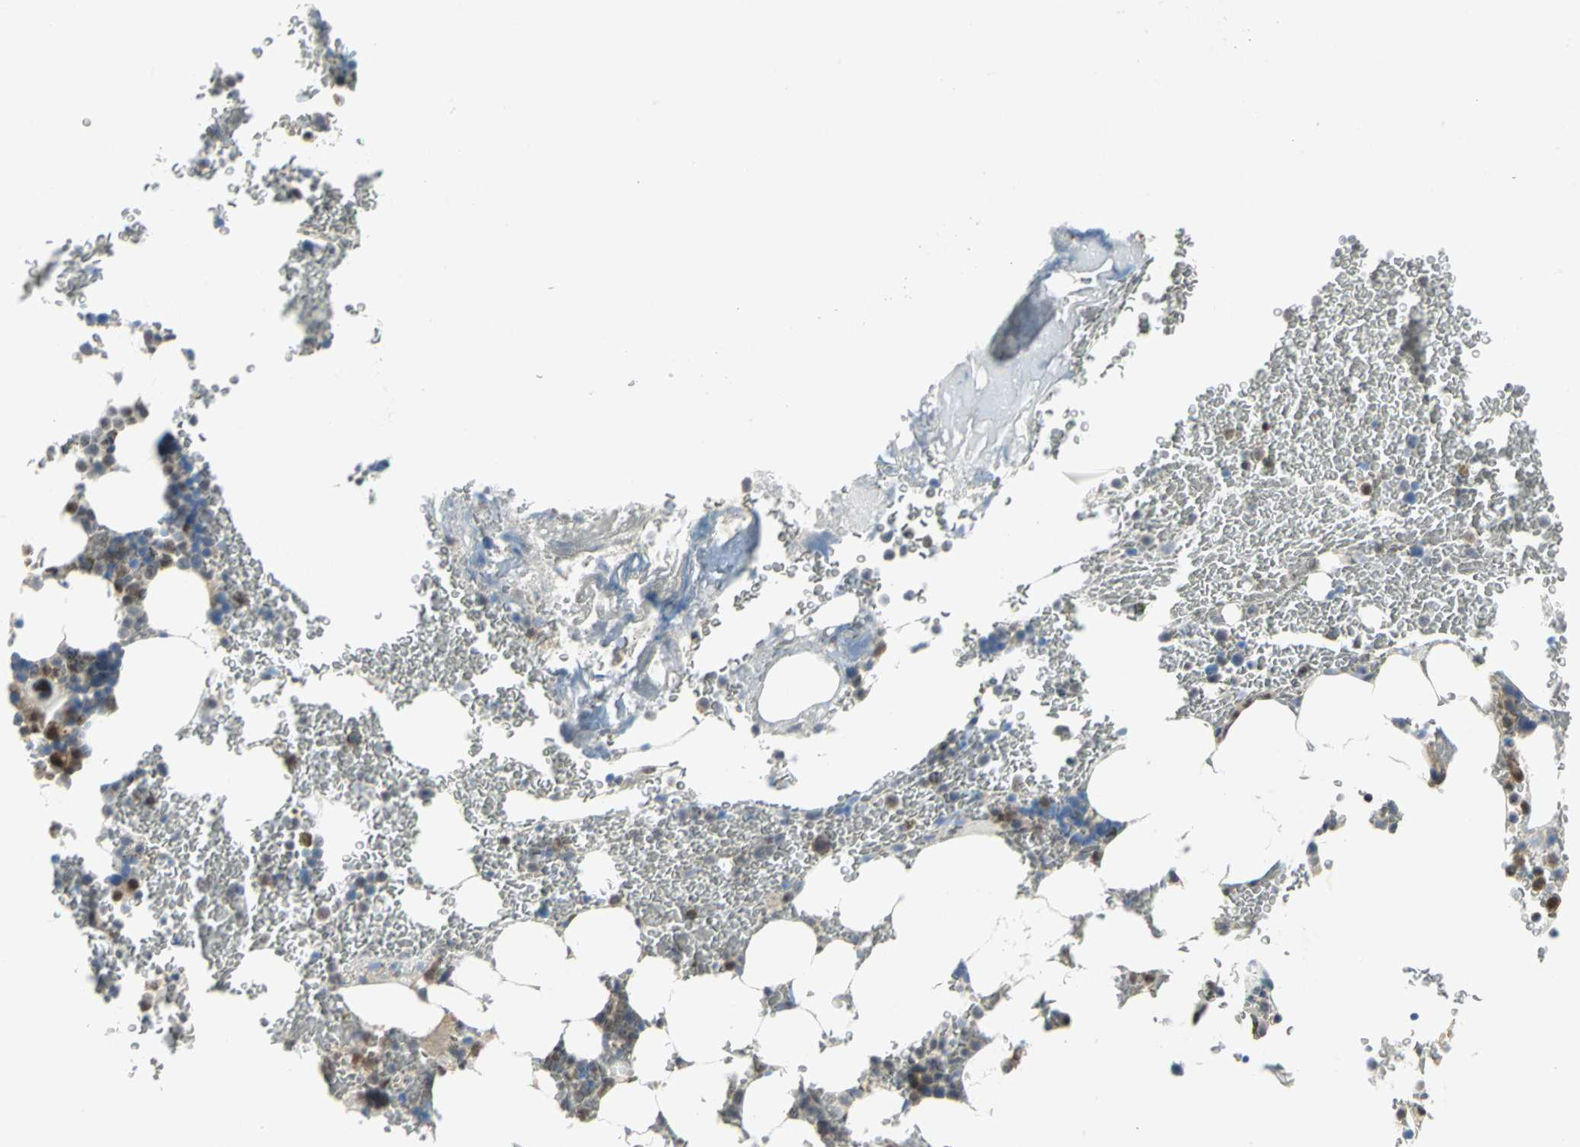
{"staining": {"intensity": "strong", "quantity": "<25%", "location": "nuclear"}, "tissue": "bone marrow", "cell_type": "Hematopoietic cells", "image_type": "normal", "snomed": [{"axis": "morphology", "description": "Normal tissue, NOS"}, {"axis": "topography", "description": "Bone marrow"}], "caption": "Immunohistochemical staining of unremarkable bone marrow reveals medium levels of strong nuclear positivity in about <25% of hematopoietic cells. (DAB IHC with brightfield microscopy, high magnification).", "gene": "PSMA4", "patient": {"sex": "female", "age": 73}}